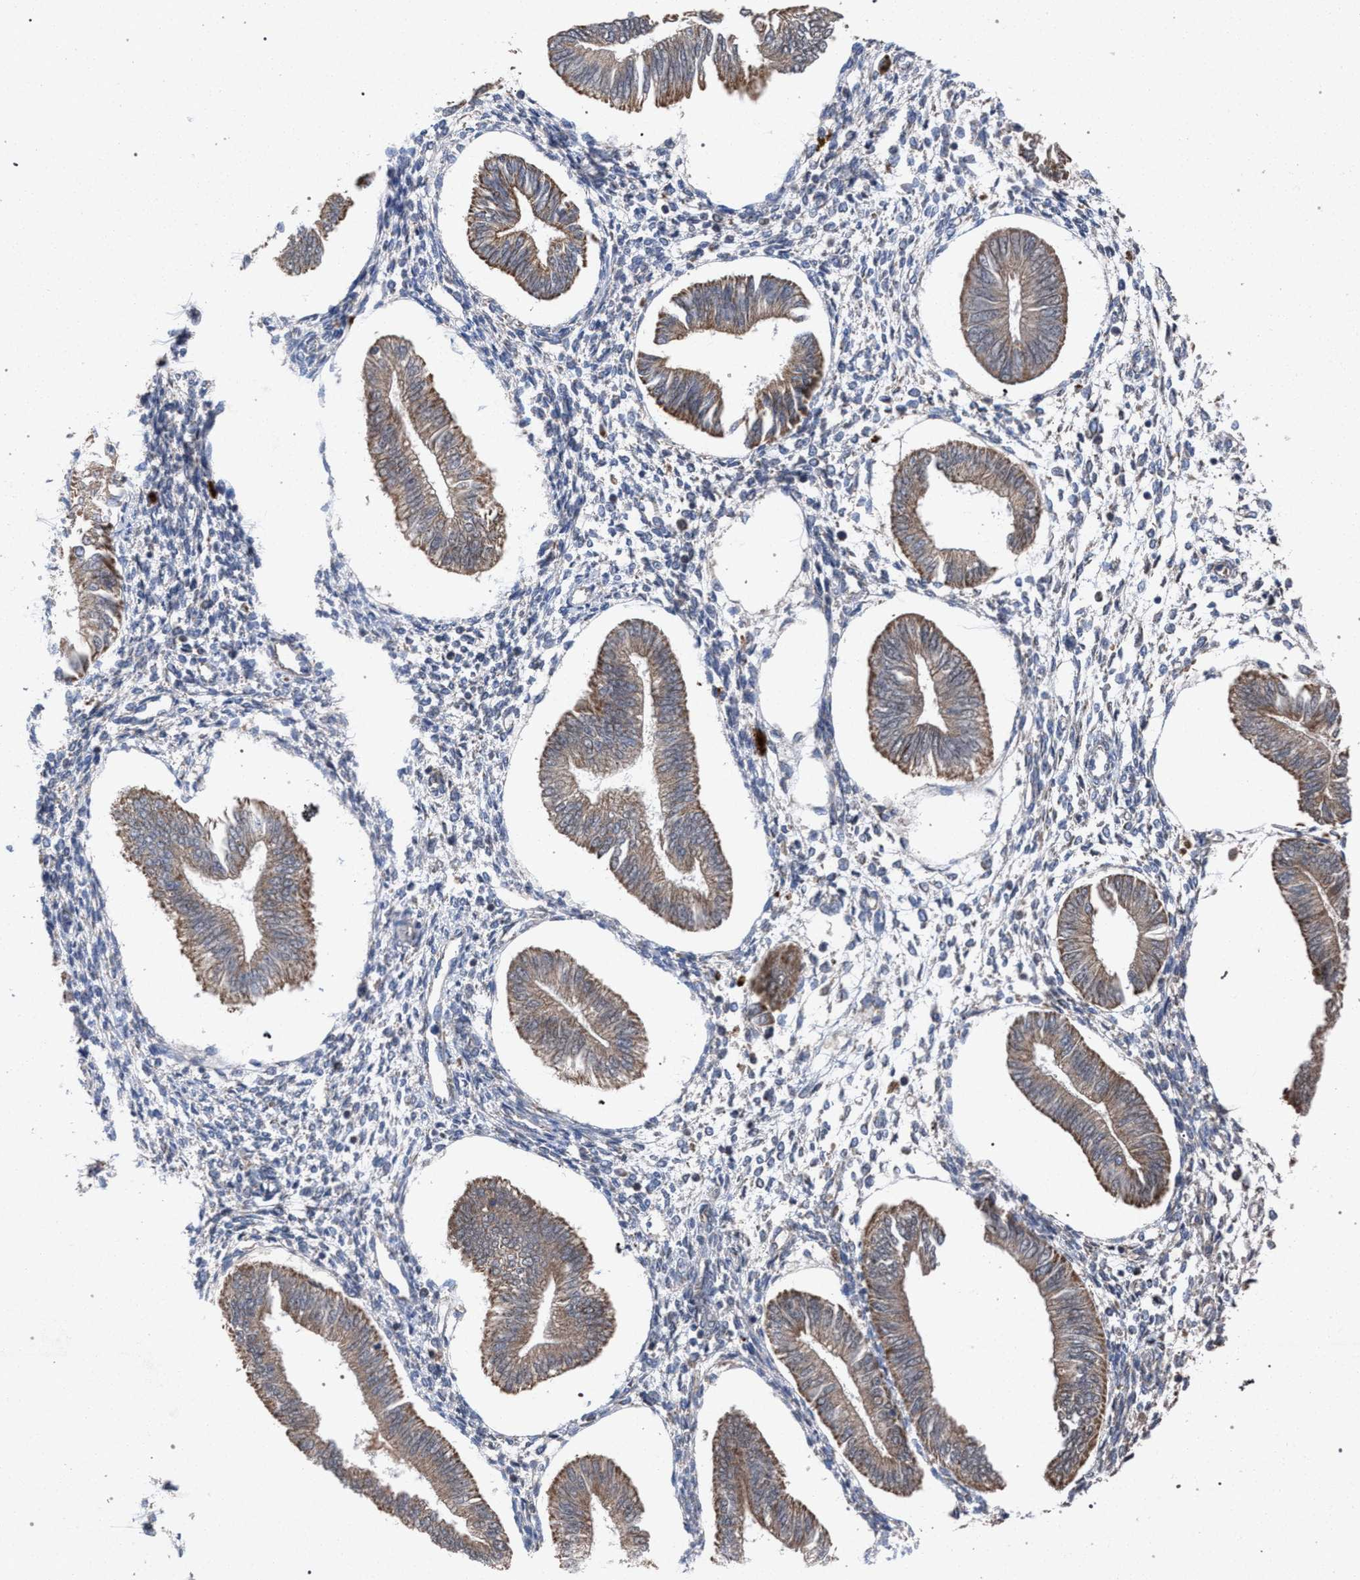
{"staining": {"intensity": "weak", "quantity": "<25%", "location": "cytoplasmic/membranous"}, "tissue": "endometrium", "cell_type": "Cells in endometrial stroma", "image_type": "normal", "snomed": [{"axis": "morphology", "description": "Normal tissue, NOS"}, {"axis": "topography", "description": "Endometrium"}], "caption": "Photomicrograph shows no significant protein expression in cells in endometrial stroma of normal endometrium.", "gene": "BCL2L12", "patient": {"sex": "female", "age": 50}}